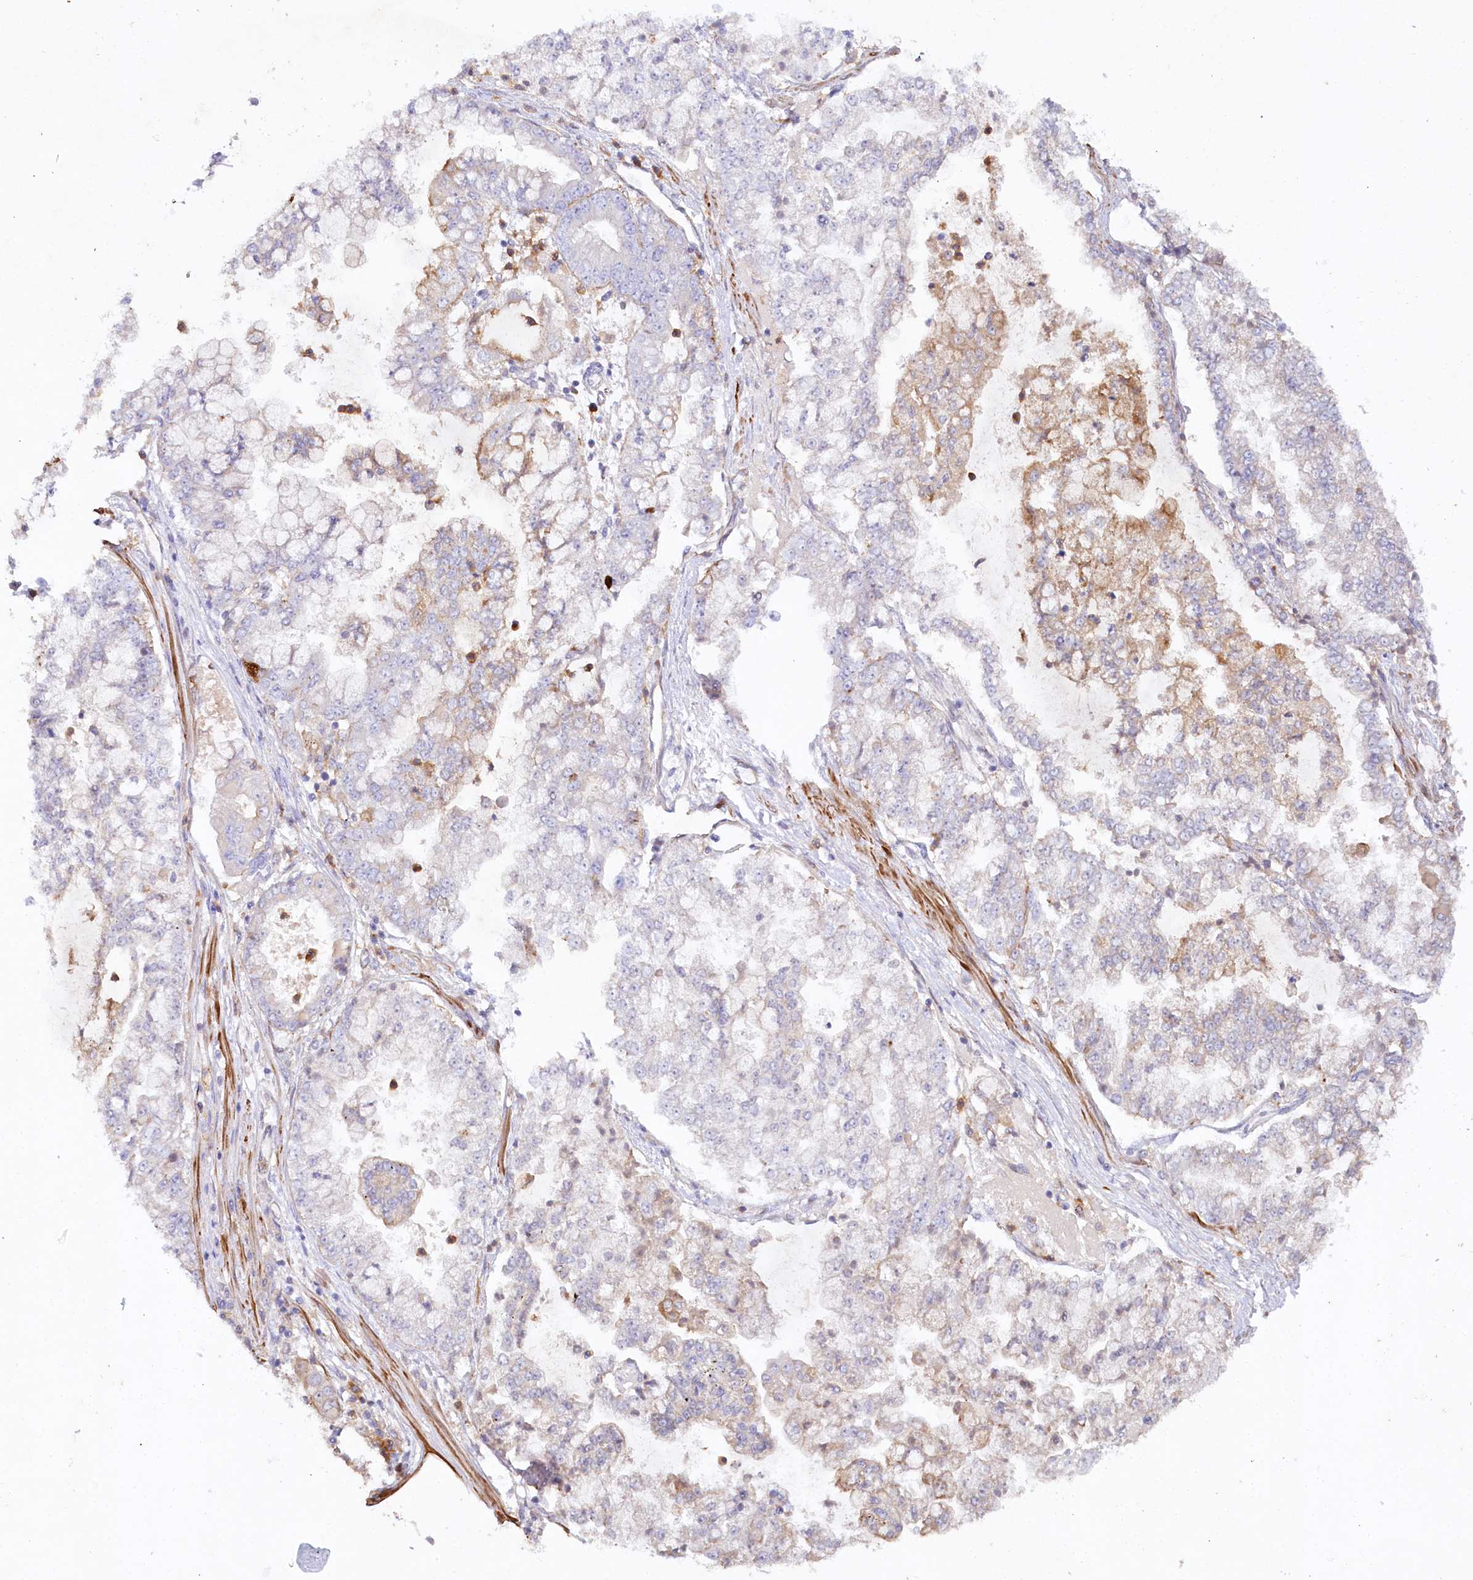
{"staining": {"intensity": "moderate", "quantity": "<25%", "location": "cytoplasmic/membranous"}, "tissue": "stomach cancer", "cell_type": "Tumor cells", "image_type": "cancer", "snomed": [{"axis": "morphology", "description": "Adenocarcinoma, NOS"}, {"axis": "topography", "description": "Stomach"}], "caption": "The immunohistochemical stain highlights moderate cytoplasmic/membranous expression in tumor cells of stomach cancer (adenocarcinoma) tissue.", "gene": "ALDH3B1", "patient": {"sex": "male", "age": 76}}